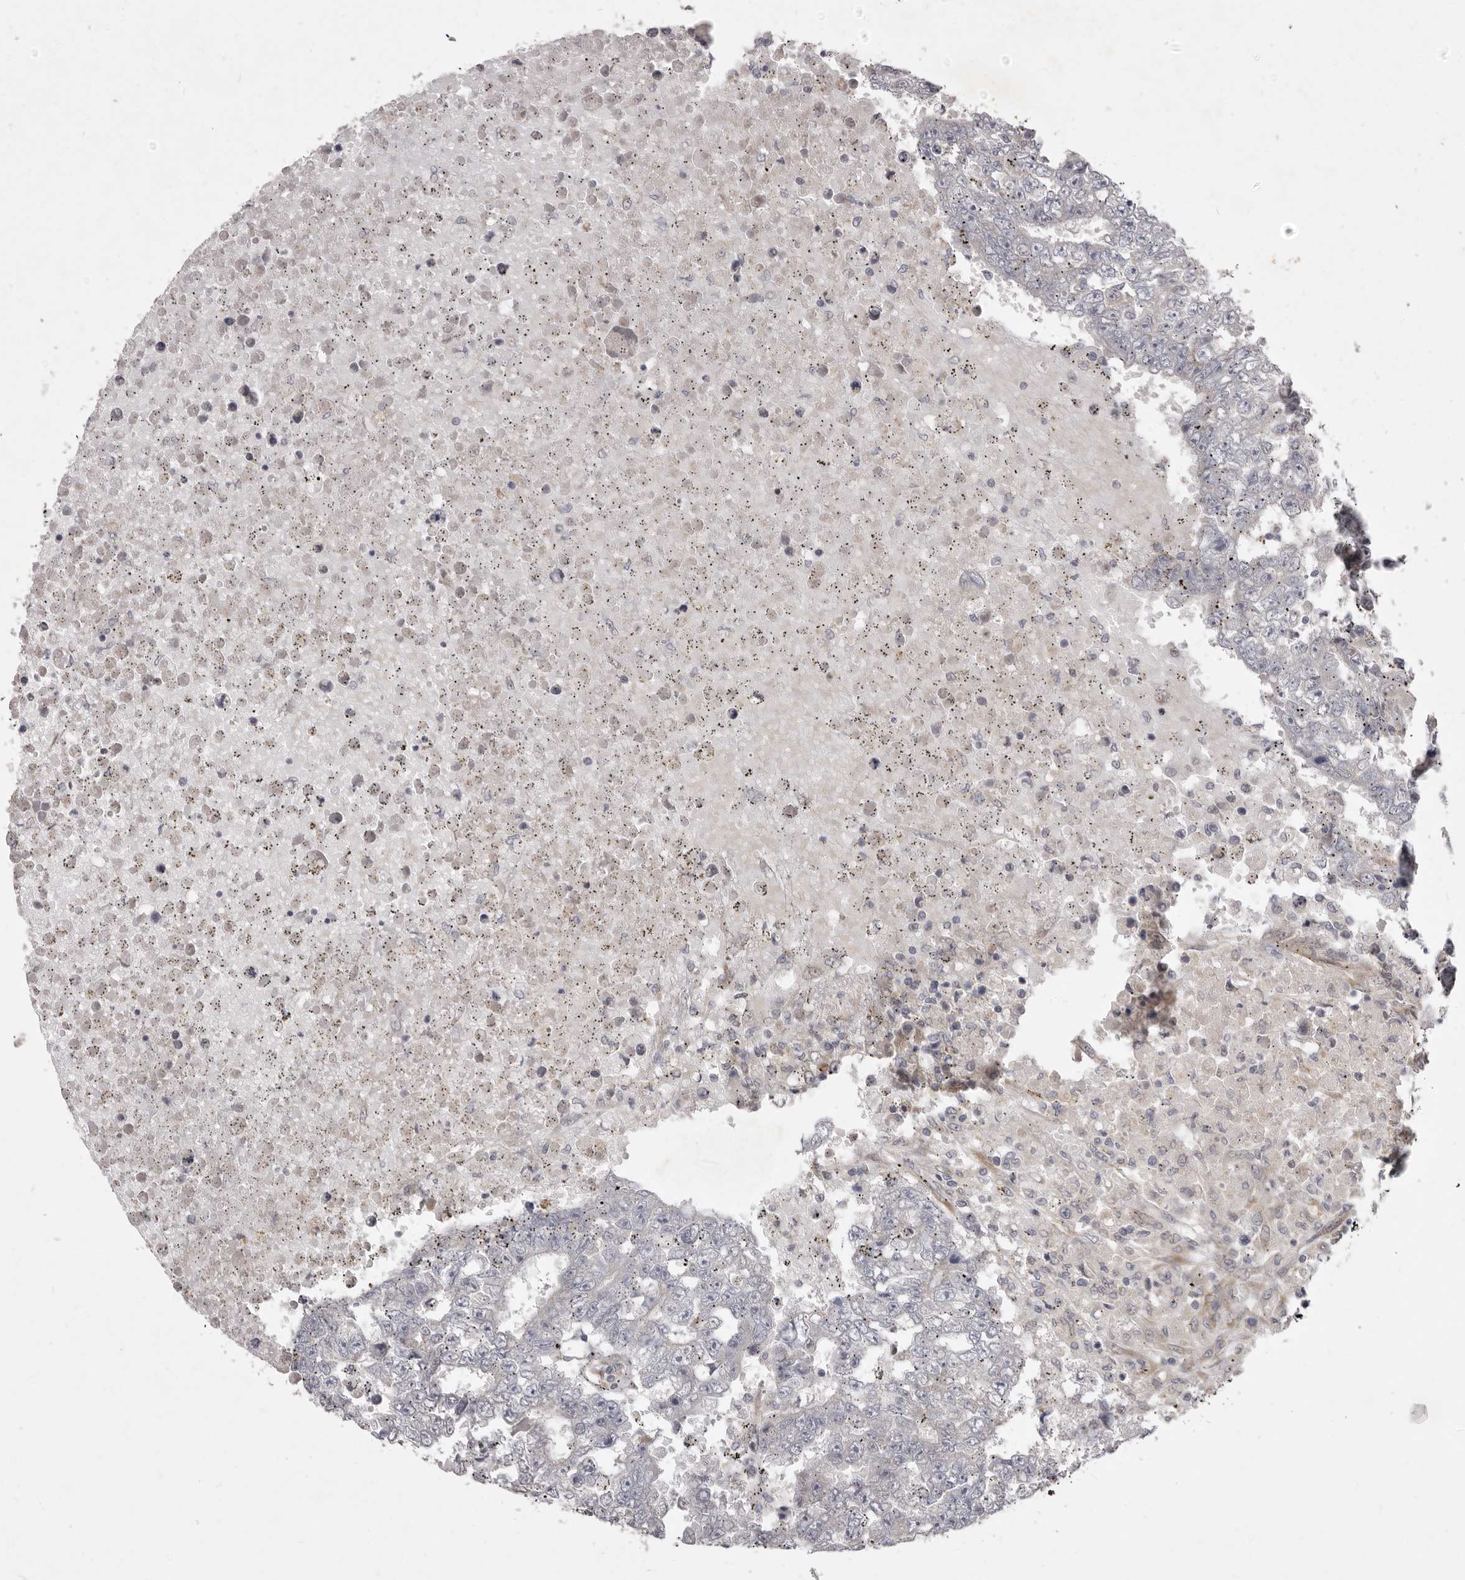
{"staining": {"intensity": "negative", "quantity": "none", "location": "none"}, "tissue": "testis cancer", "cell_type": "Tumor cells", "image_type": "cancer", "snomed": [{"axis": "morphology", "description": "Carcinoma, Embryonal, NOS"}, {"axis": "topography", "description": "Testis"}], "caption": "Human embryonal carcinoma (testis) stained for a protein using IHC exhibits no staining in tumor cells.", "gene": "TBC1D8B", "patient": {"sex": "male", "age": 25}}